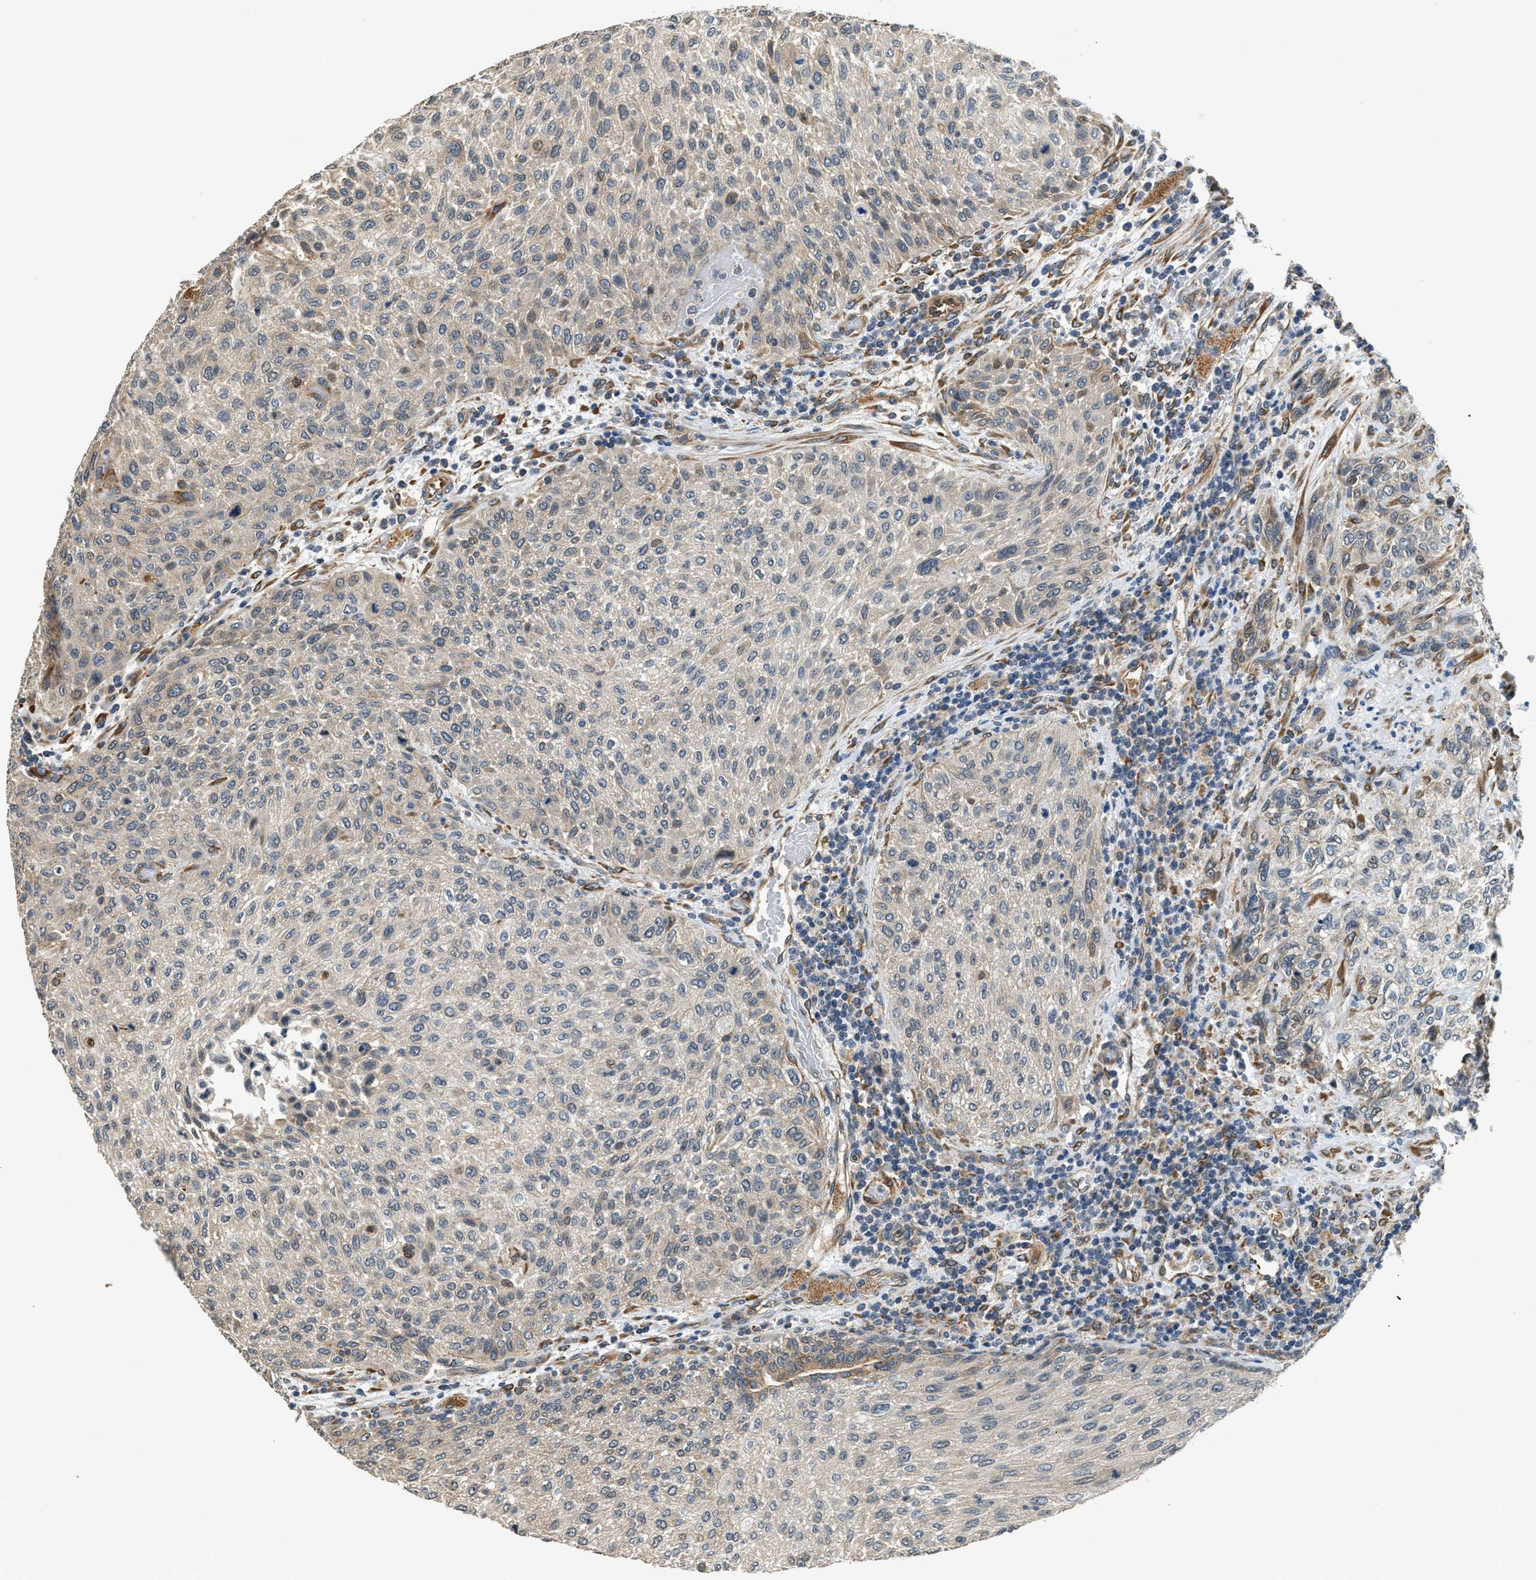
{"staining": {"intensity": "weak", "quantity": "25%-75%", "location": "cytoplasmic/membranous"}, "tissue": "urothelial cancer", "cell_type": "Tumor cells", "image_type": "cancer", "snomed": [{"axis": "morphology", "description": "Urothelial carcinoma, Low grade"}, {"axis": "morphology", "description": "Urothelial carcinoma, High grade"}, {"axis": "topography", "description": "Urinary bladder"}], "caption": "Immunohistochemical staining of high-grade urothelial carcinoma demonstrates low levels of weak cytoplasmic/membranous expression in about 25%-75% of tumor cells.", "gene": "ALOX12", "patient": {"sex": "male", "age": 35}}